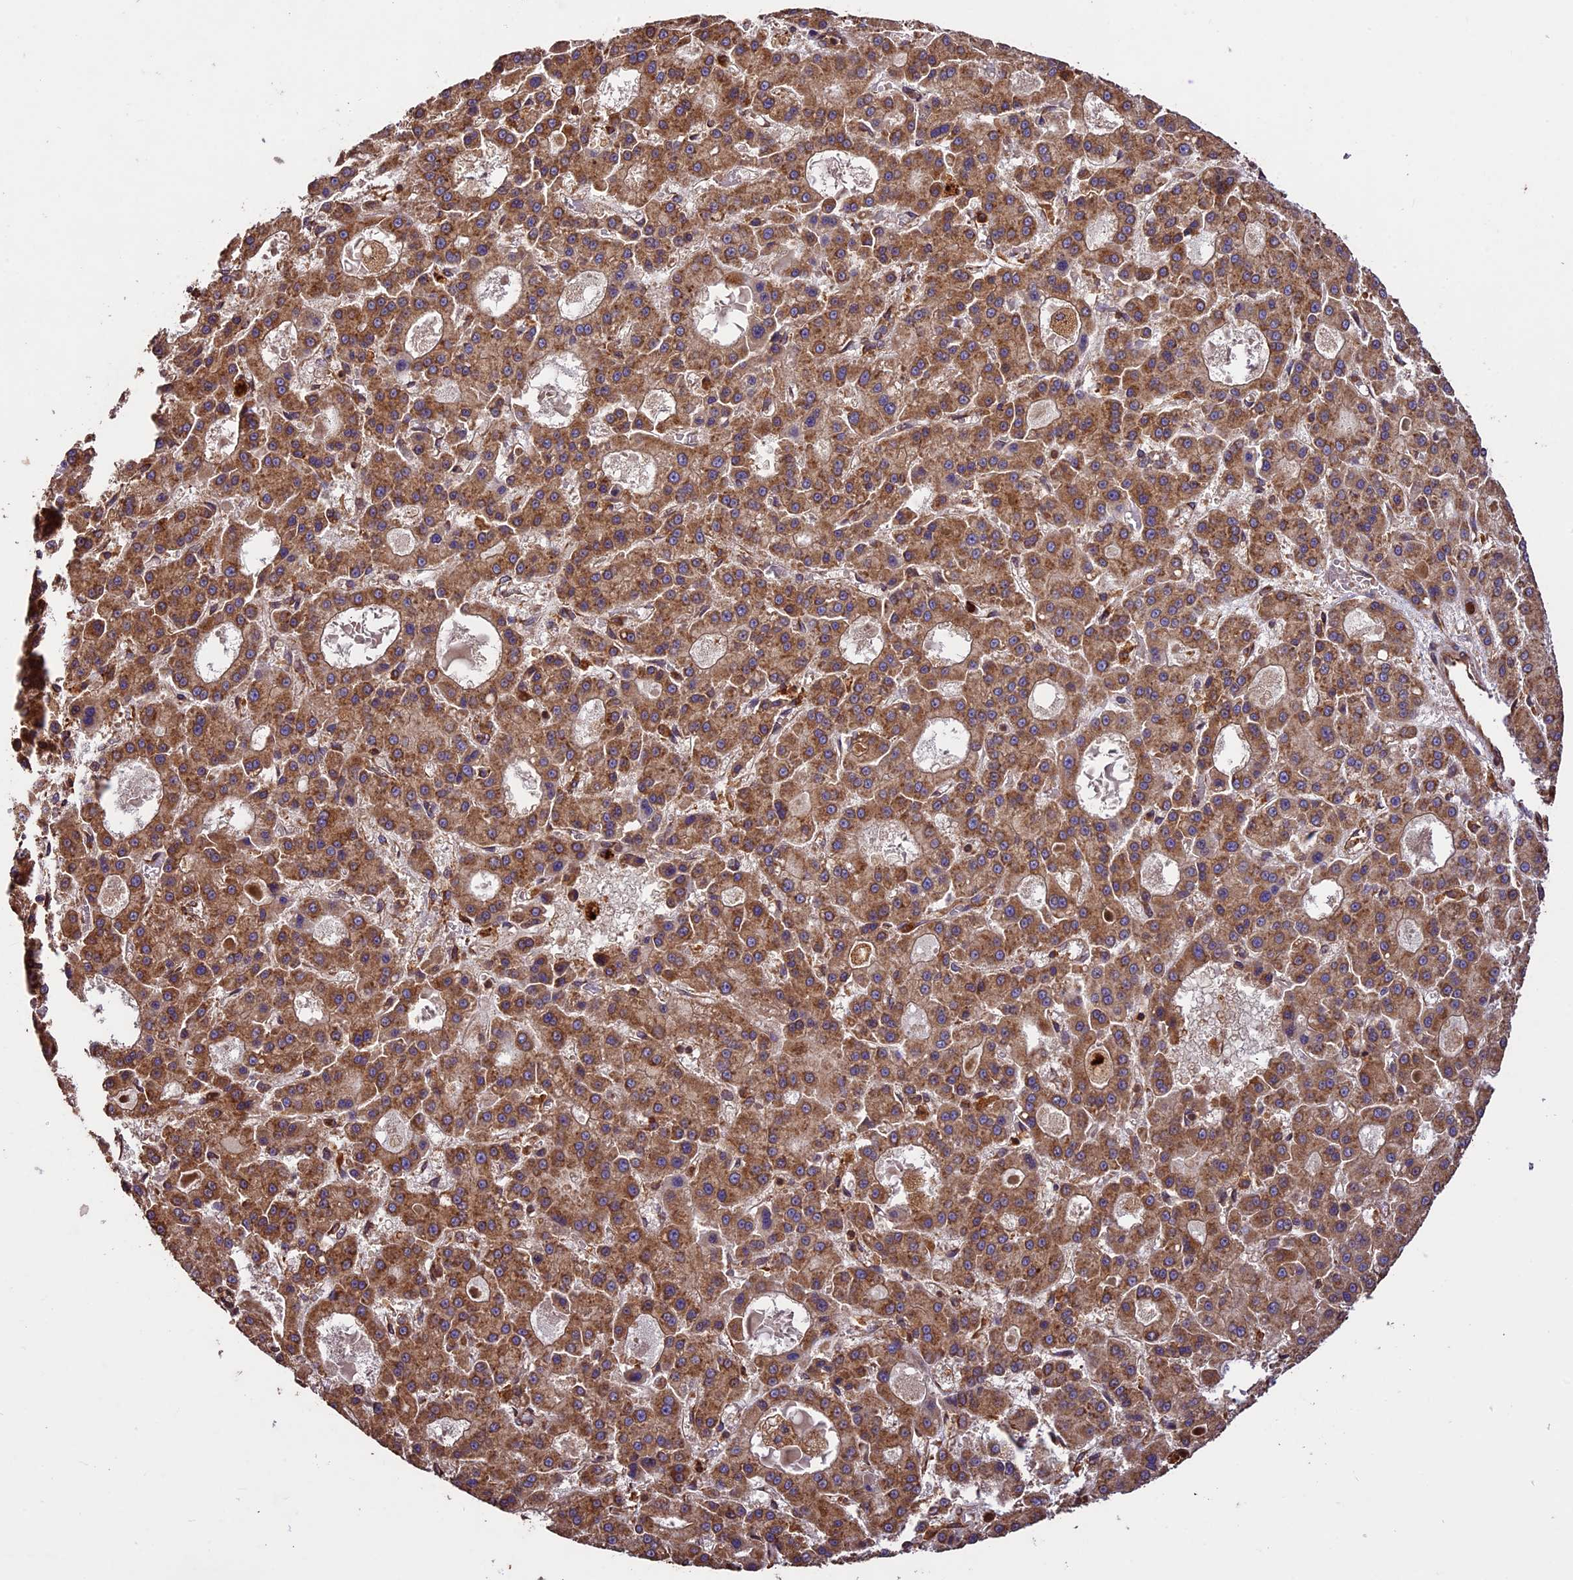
{"staining": {"intensity": "moderate", "quantity": ">75%", "location": "cytoplasmic/membranous"}, "tissue": "liver cancer", "cell_type": "Tumor cells", "image_type": "cancer", "snomed": [{"axis": "morphology", "description": "Carcinoma, Hepatocellular, NOS"}, {"axis": "topography", "description": "Liver"}], "caption": "Moderate cytoplasmic/membranous protein staining is appreciated in about >75% of tumor cells in liver hepatocellular carcinoma.", "gene": "KARS1", "patient": {"sex": "male", "age": 70}}